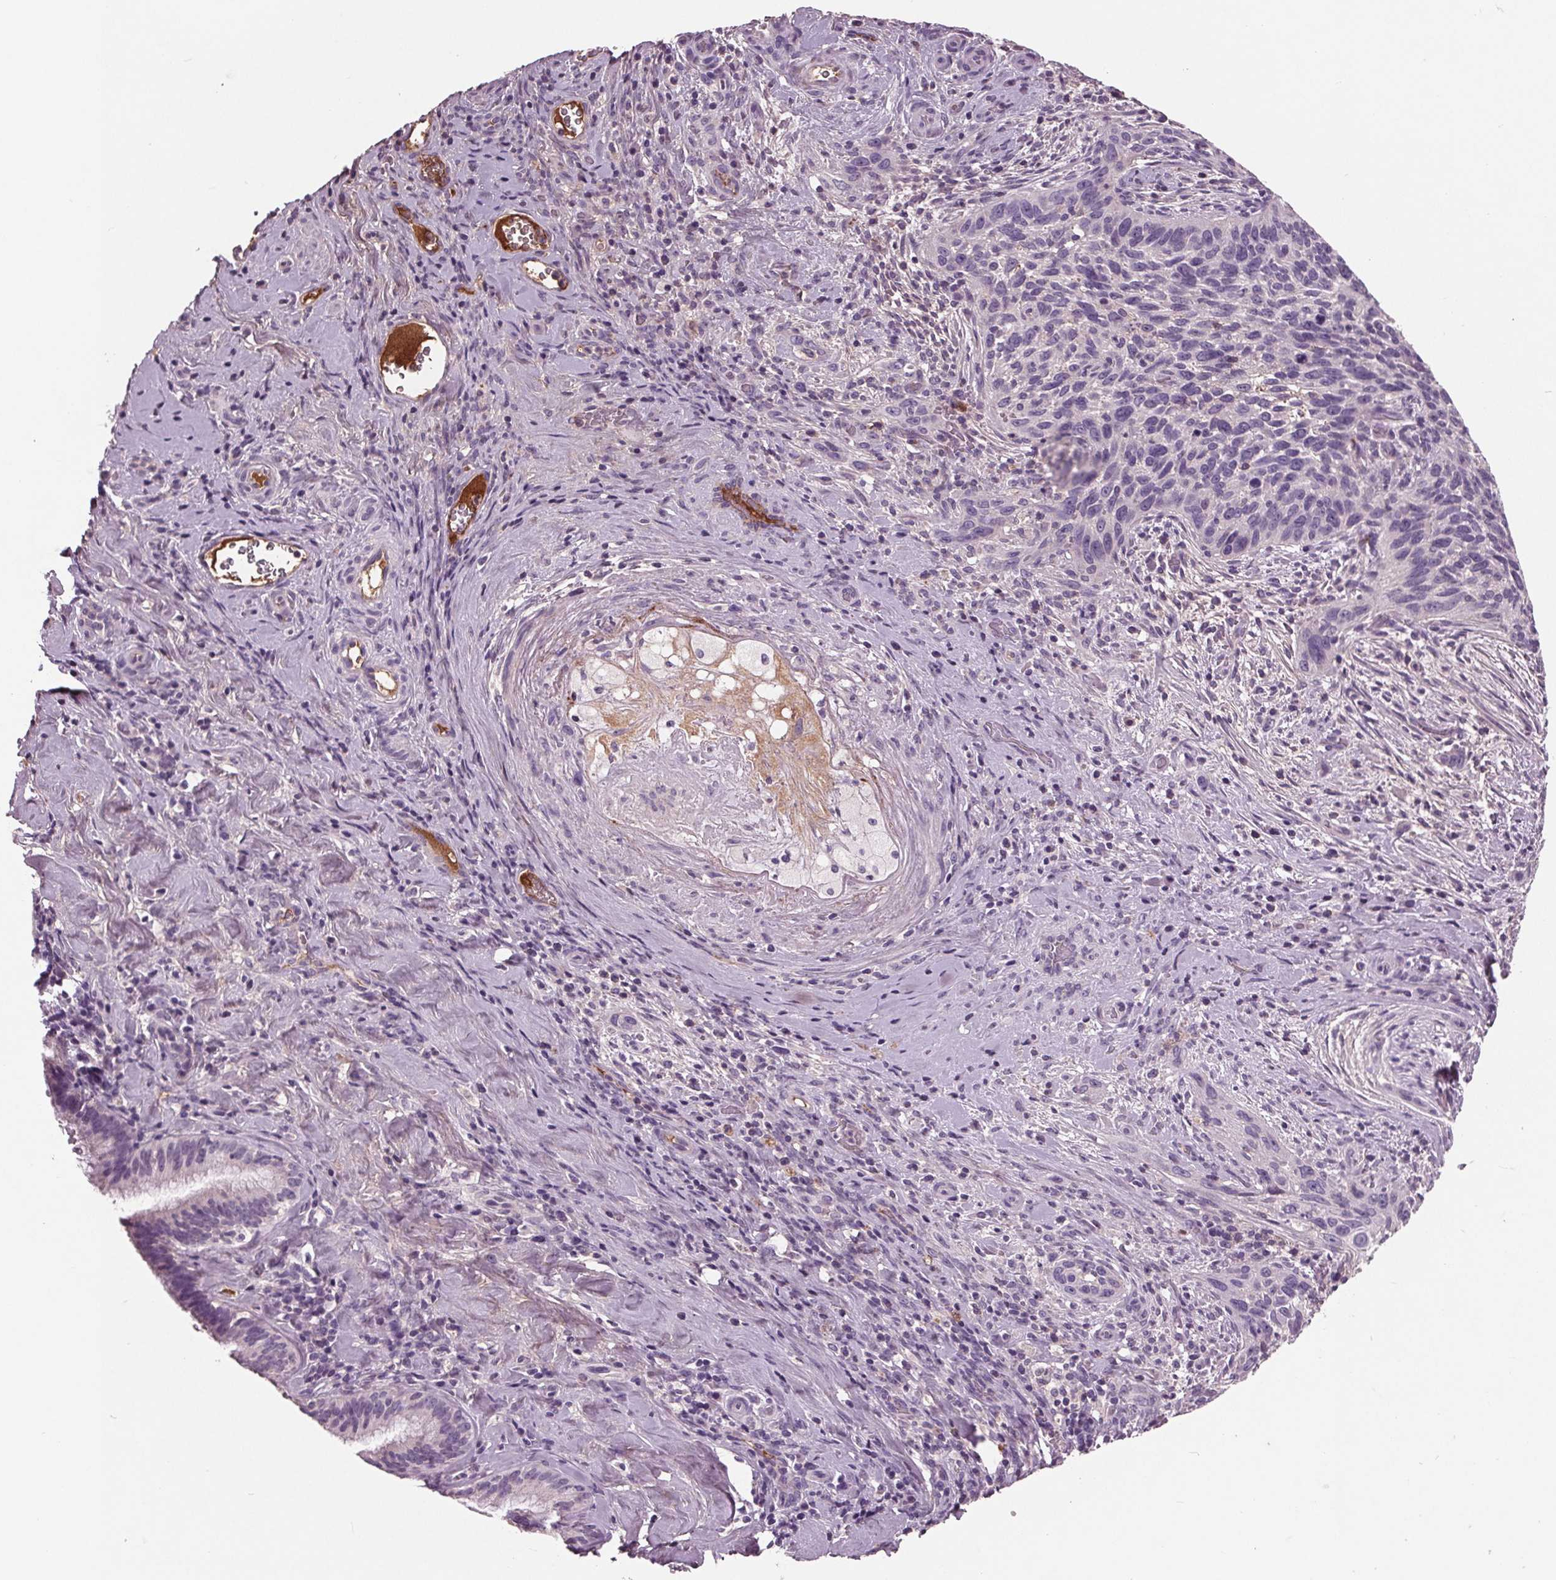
{"staining": {"intensity": "negative", "quantity": "none", "location": "none"}, "tissue": "cervical cancer", "cell_type": "Tumor cells", "image_type": "cancer", "snomed": [{"axis": "morphology", "description": "Squamous cell carcinoma, NOS"}, {"axis": "topography", "description": "Cervix"}], "caption": "Tumor cells show no significant protein staining in cervical squamous cell carcinoma.", "gene": "C6", "patient": {"sex": "female", "age": 51}}